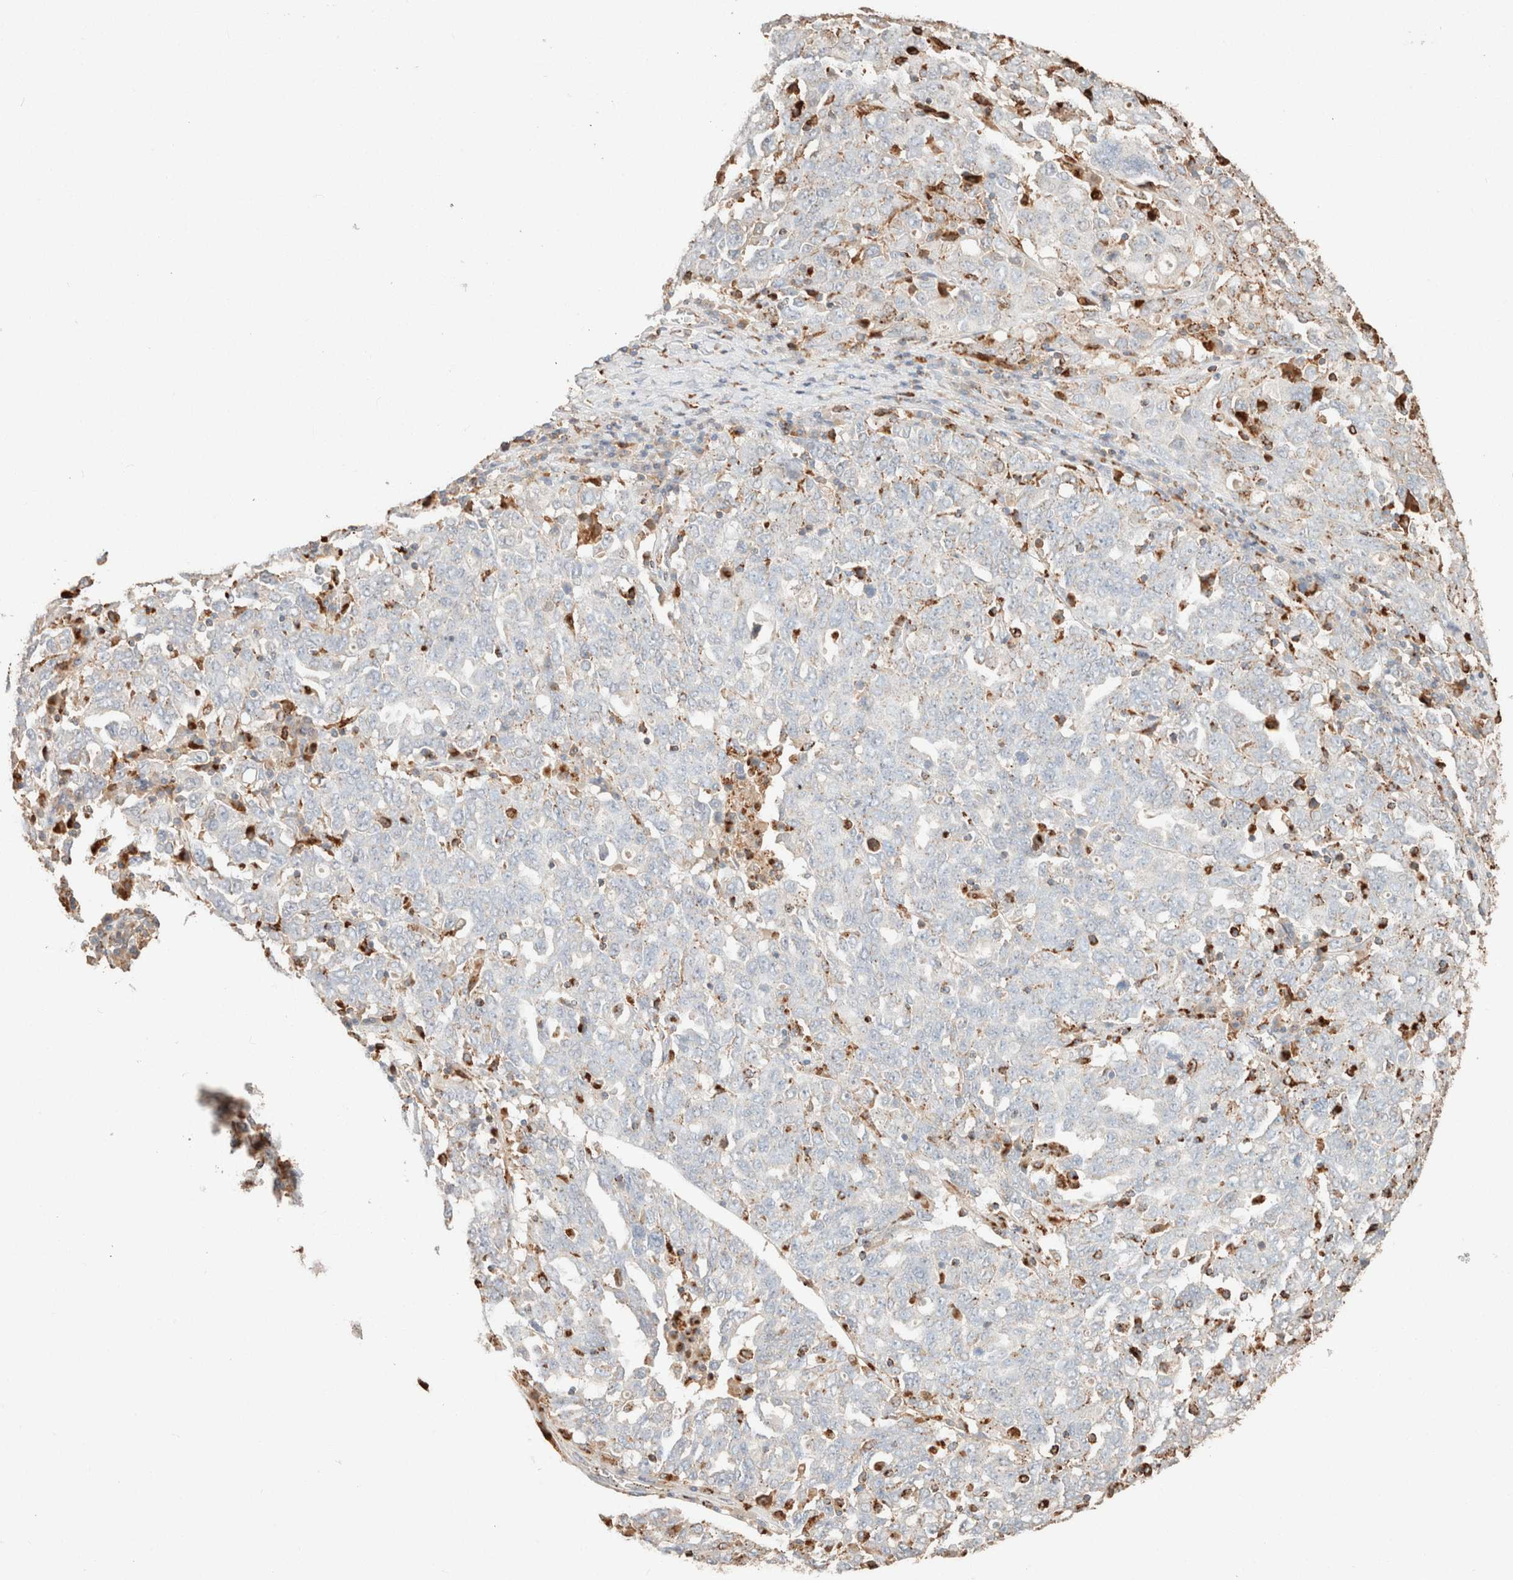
{"staining": {"intensity": "weak", "quantity": "<25%", "location": "cytoplasmic/membranous"}, "tissue": "ovarian cancer", "cell_type": "Tumor cells", "image_type": "cancer", "snomed": [{"axis": "morphology", "description": "Carcinoma, endometroid"}, {"axis": "topography", "description": "Ovary"}], "caption": "Tumor cells are negative for brown protein staining in endometroid carcinoma (ovarian).", "gene": "CTSC", "patient": {"sex": "female", "age": 62}}